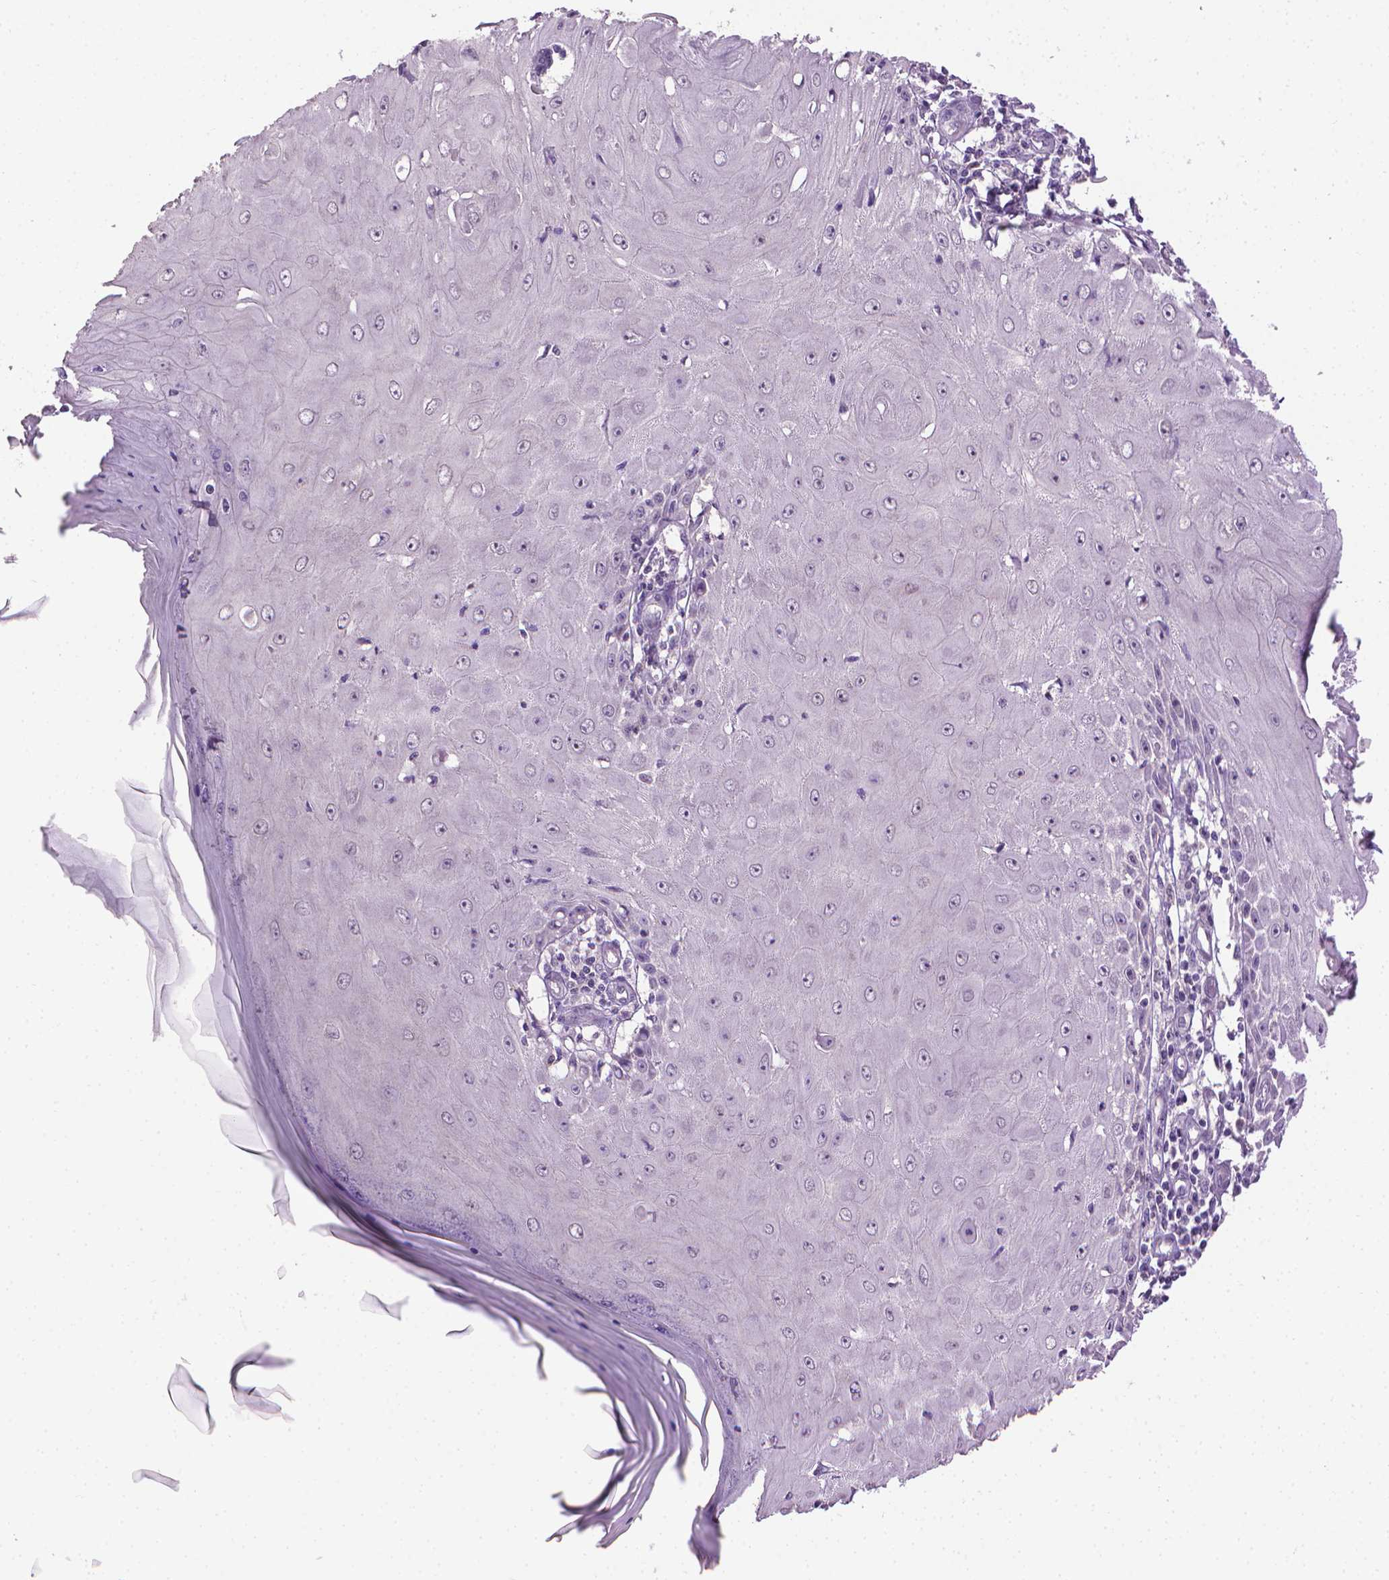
{"staining": {"intensity": "negative", "quantity": "none", "location": "none"}, "tissue": "skin cancer", "cell_type": "Tumor cells", "image_type": "cancer", "snomed": [{"axis": "morphology", "description": "Squamous cell carcinoma, NOS"}, {"axis": "topography", "description": "Skin"}], "caption": "DAB immunohistochemical staining of human skin cancer displays no significant staining in tumor cells.", "gene": "CDKN2D", "patient": {"sex": "female", "age": 73}}